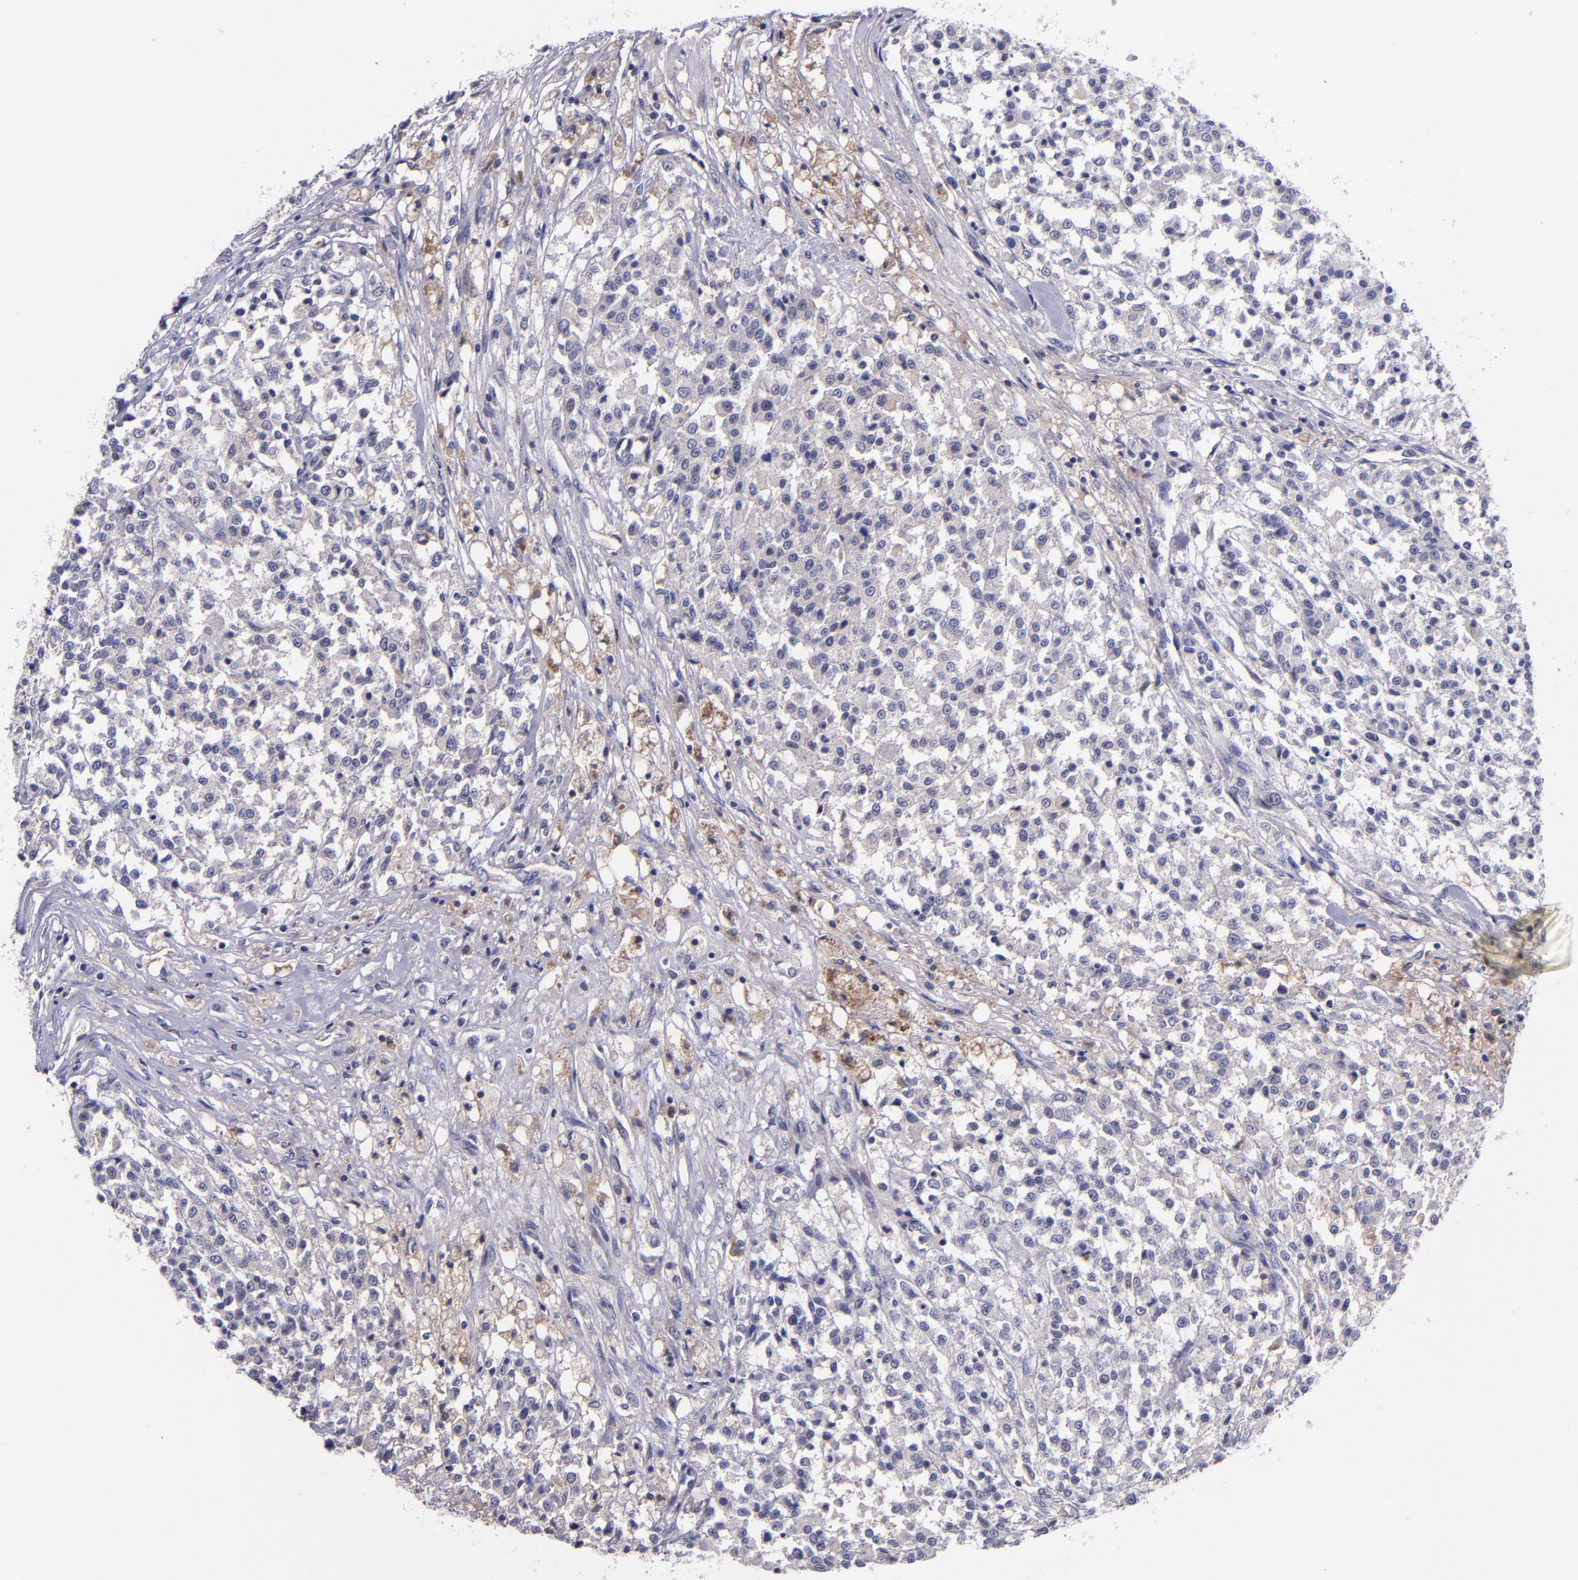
{"staining": {"intensity": "weak", "quantity": "<25%", "location": "cytoplasmic/membranous"}, "tissue": "testis cancer", "cell_type": "Tumor cells", "image_type": "cancer", "snomed": [{"axis": "morphology", "description": "Seminoma, NOS"}, {"axis": "topography", "description": "Testis"}], "caption": "Protein analysis of testis cancer displays no significant expression in tumor cells.", "gene": "RBP4", "patient": {"sex": "male", "age": 59}}